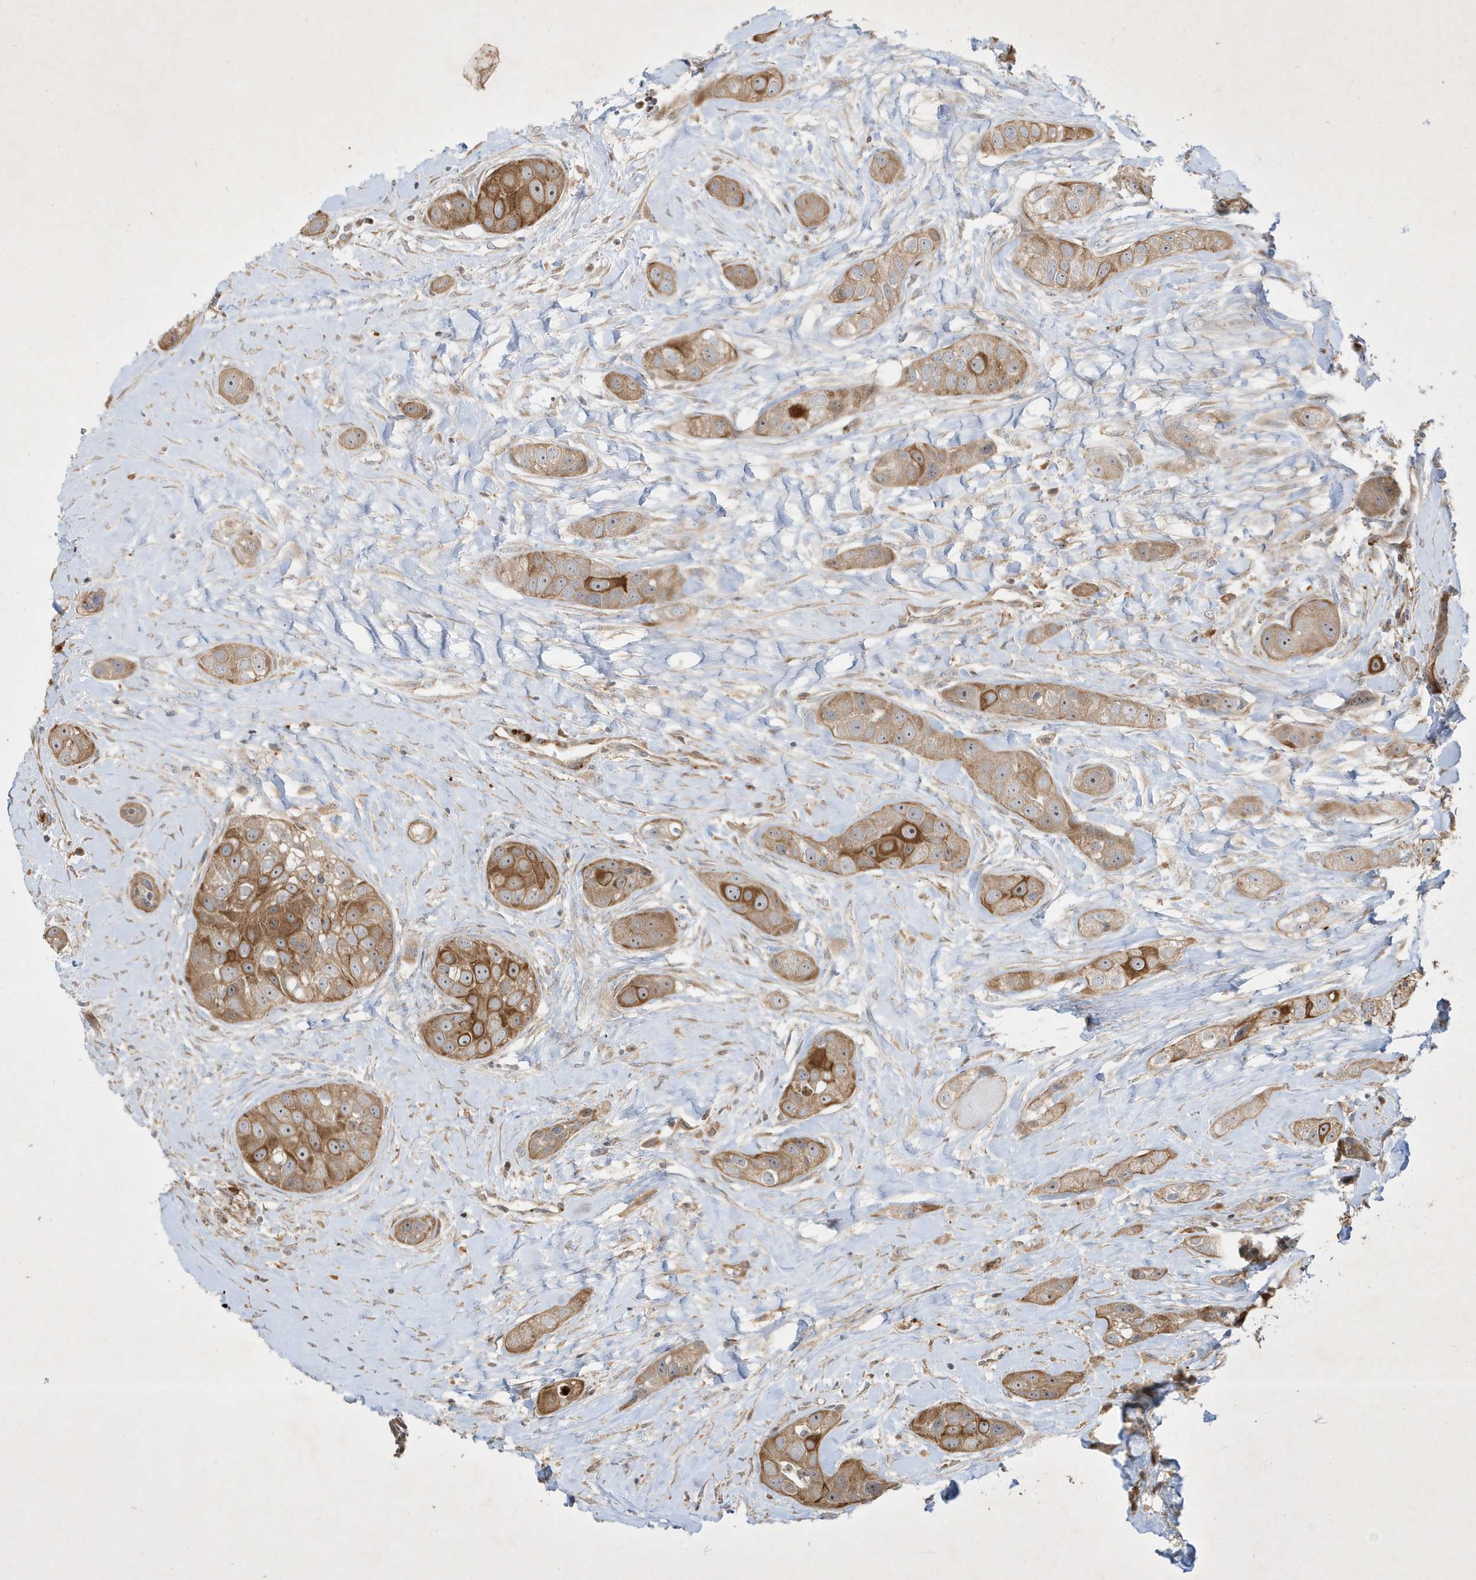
{"staining": {"intensity": "moderate", "quantity": ">75%", "location": "cytoplasmic/membranous"}, "tissue": "head and neck cancer", "cell_type": "Tumor cells", "image_type": "cancer", "snomed": [{"axis": "morphology", "description": "Normal tissue, NOS"}, {"axis": "morphology", "description": "Squamous cell carcinoma, NOS"}, {"axis": "topography", "description": "Skeletal muscle"}, {"axis": "topography", "description": "Head-Neck"}], "caption": "The histopathology image shows immunohistochemical staining of squamous cell carcinoma (head and neck). There is moderate cytoplasmic/membranous expression is seen in about >75% of tumor cells. (brown staining indicates protein expression, while blue staining denotes nuclei).", "gene": "IFT57", "patient": {"sex": "male", "age": 51}}